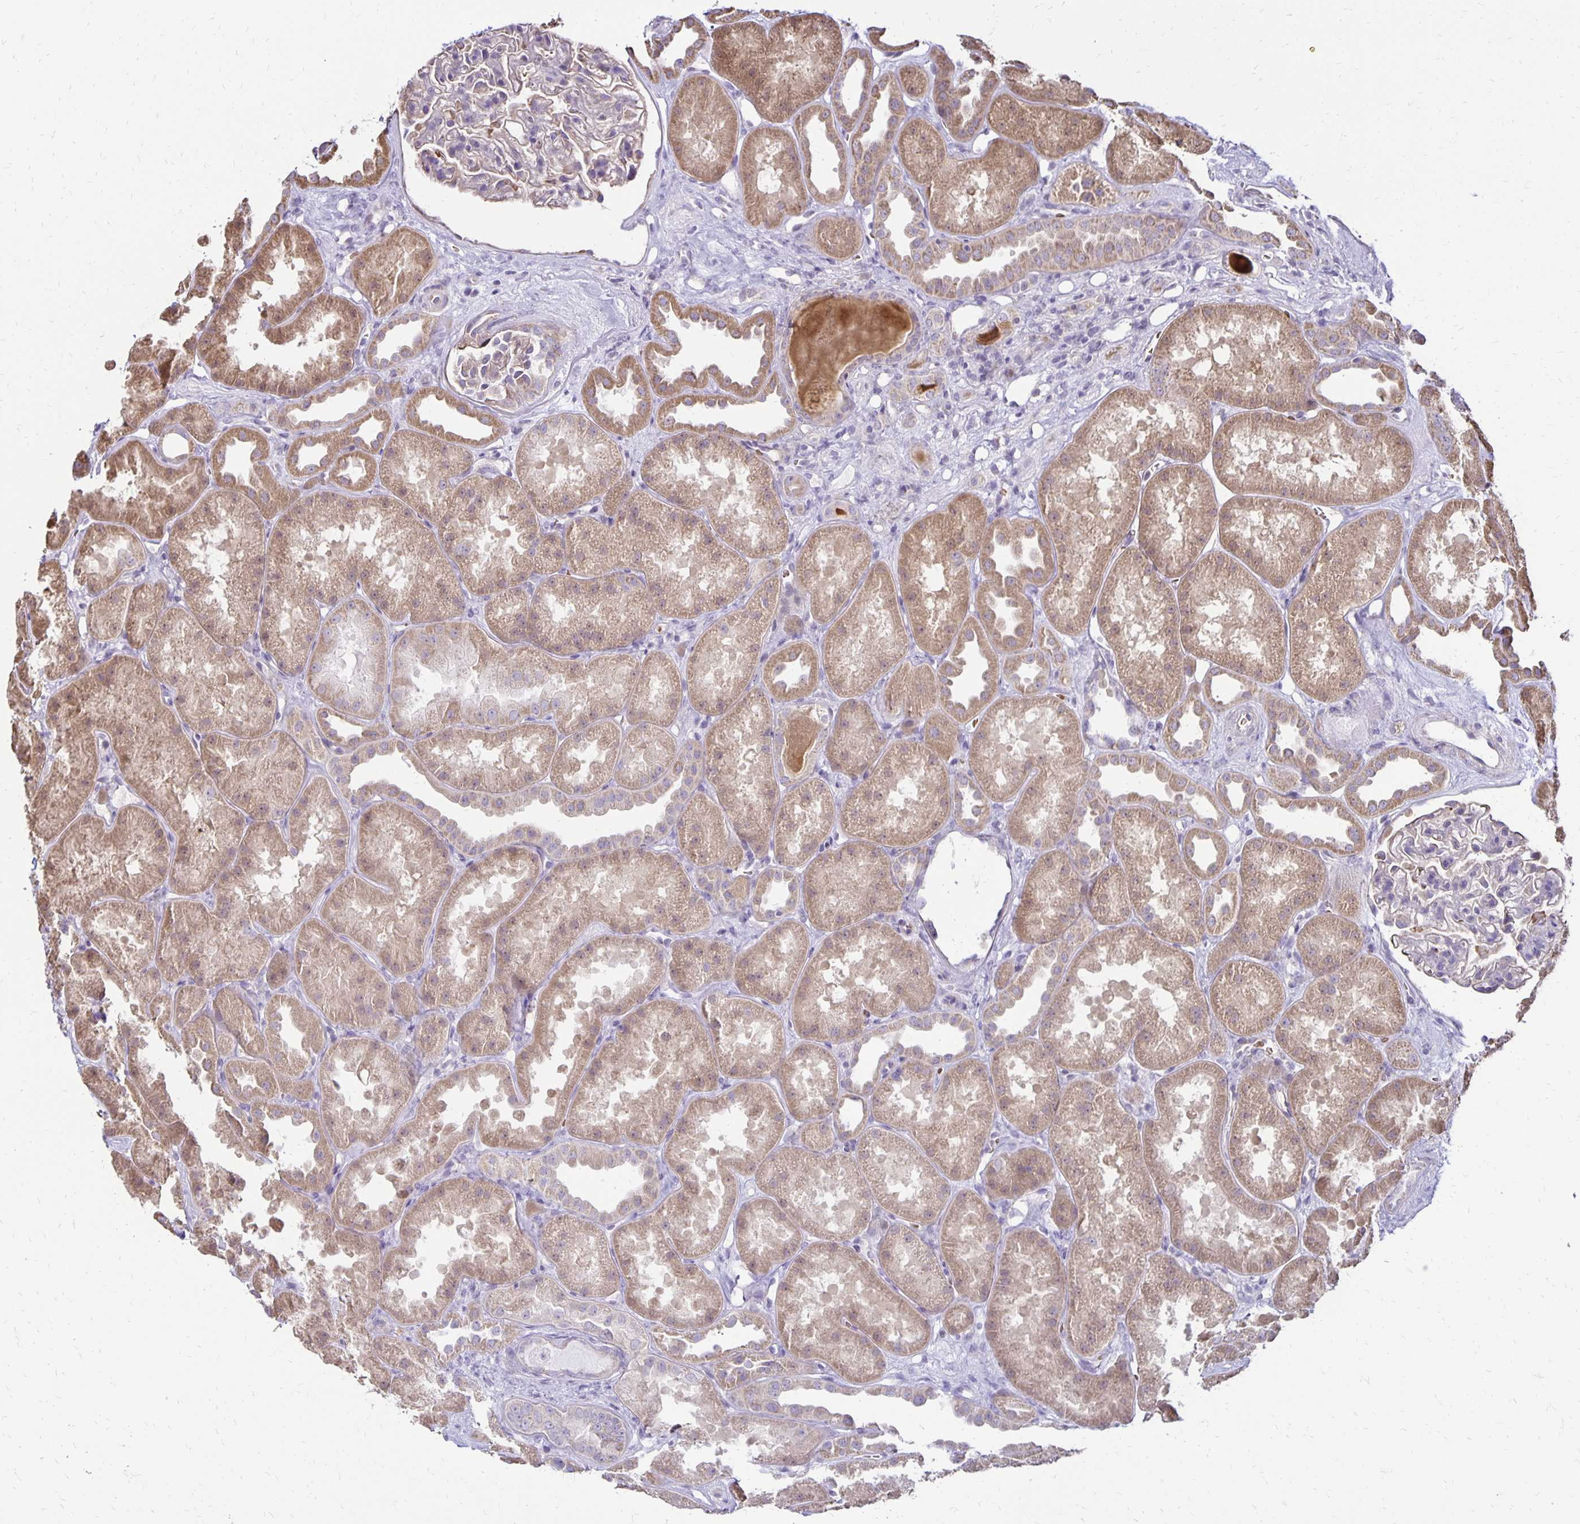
{"staining": {"intensity": "weak", "quantity": "<25%", "location": "cytoplasmic/membranous"}, "tissue": "kidney", "cell_type": "Cells in glomeruli", "image_type": "normal", "snomed": [{"axis": "morphology", "description": "Normal tissue, NOS"}, {"axis": "topography", "description": "Kidney"}], "caption": "IHC image of unremarkable kidney: human kidney stained with DAB demonstrates no significant protein staining in cells in glomeruli.", "gene": "FN3K", "patient": {"sex": "male", "age": 61}}